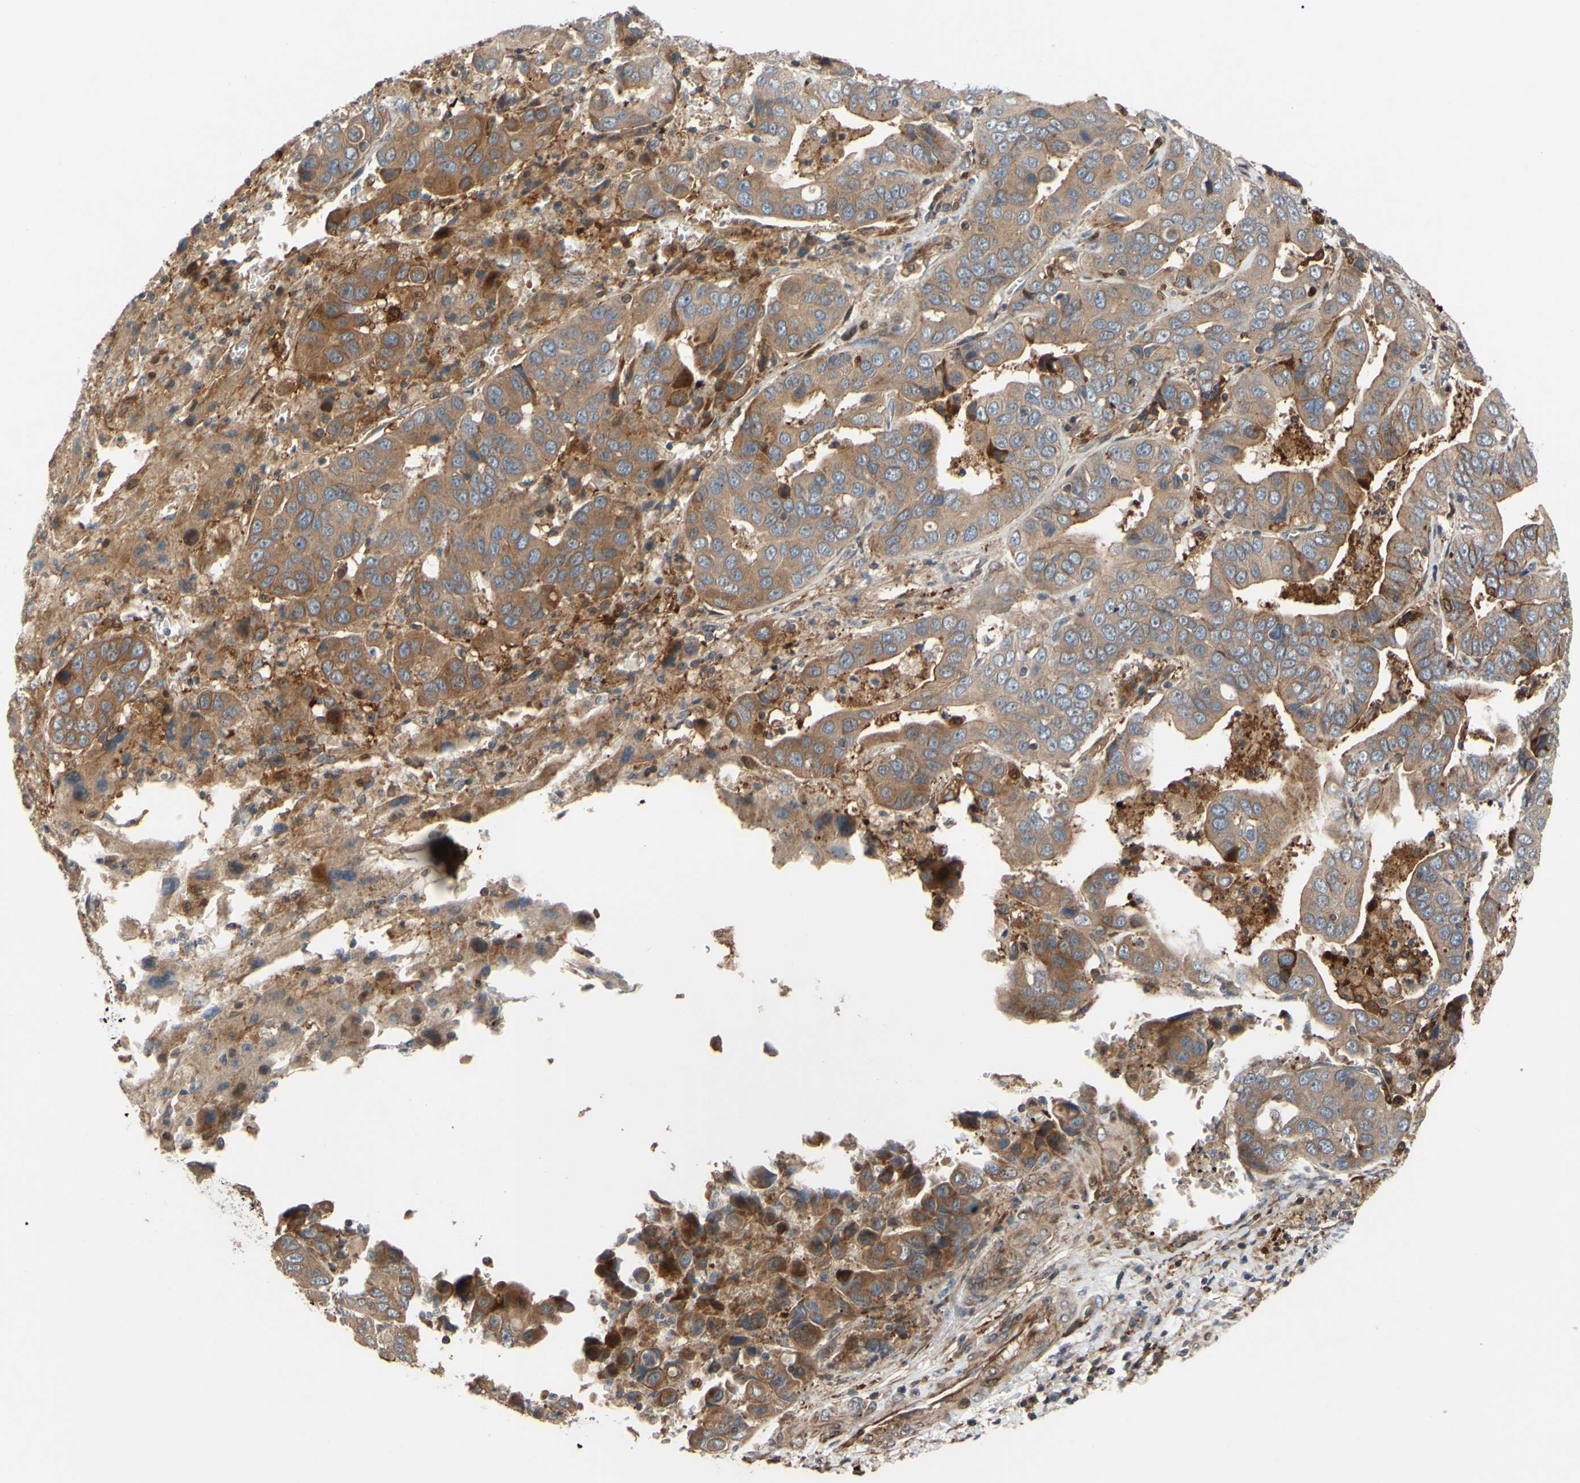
{"staining": {"intensity": "moderate", "quantity": ">75%", "location": "cytoplasmic/membranous"}, "tissue": "liver cancer", "cell_type": "Tumor cells", "image_type": "cancer", "snomed": [{"axis": "morphology", "description": "Cholangiocarcinoma"}, {"axis": "topography", "description": "Liver"}], "caption": "Liver cancer (cholangiocarcinoma) was stained to show a protein in brown. There is medium levels of moderate cytoplasmic/membranous expression in approximately >75% of tumor cells.", "gene": "SPTLC1", "patient": {"sex": "female", "age": 52}}